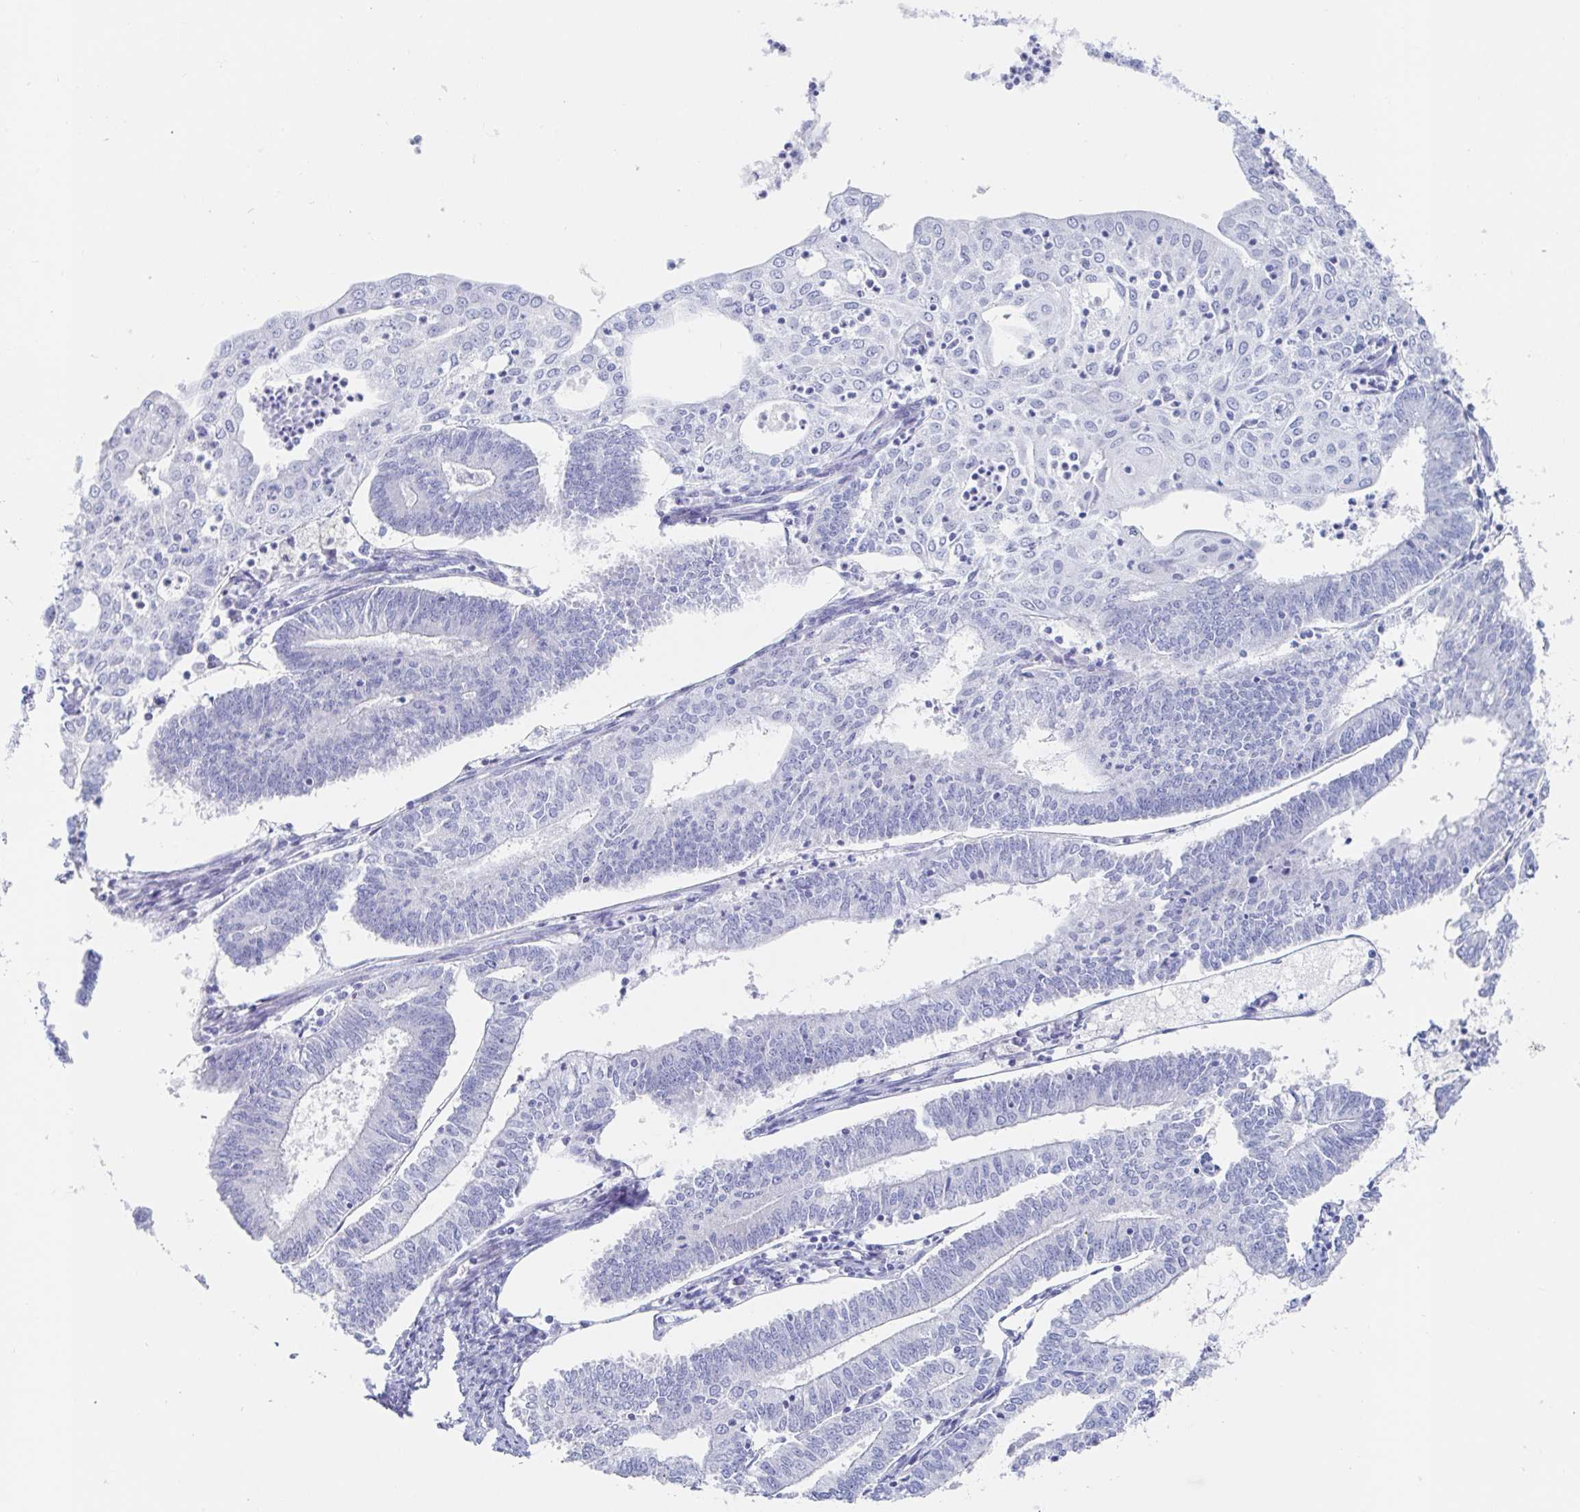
{"staining": {"intensity": "negative", "quantity": "none", "location": "none"}, "tissue": "endometrial cancer", "cell_type": "Tumor cells", "image_type": "cancer", "snomed": [{"axis": "morphology", "description": "Adenocarcinoma, NOS"}, {"axis": "topography", "description": "Endometrium"}], "caption": "An IHC photomicrograph of adenocarcinoma (endometrial) is shown. There is no staining in tumor cells of adenocarcinoma (endometrial). The staining was performed using DAB (3,3'-diaminobenzidine) to visualize the protein expression in brown, while the nuclei were stained in blue with hematoxylin (Magnification: 20x).", "gene": "PACSIN1", "patient": {"sex": "female", "age": 61}}